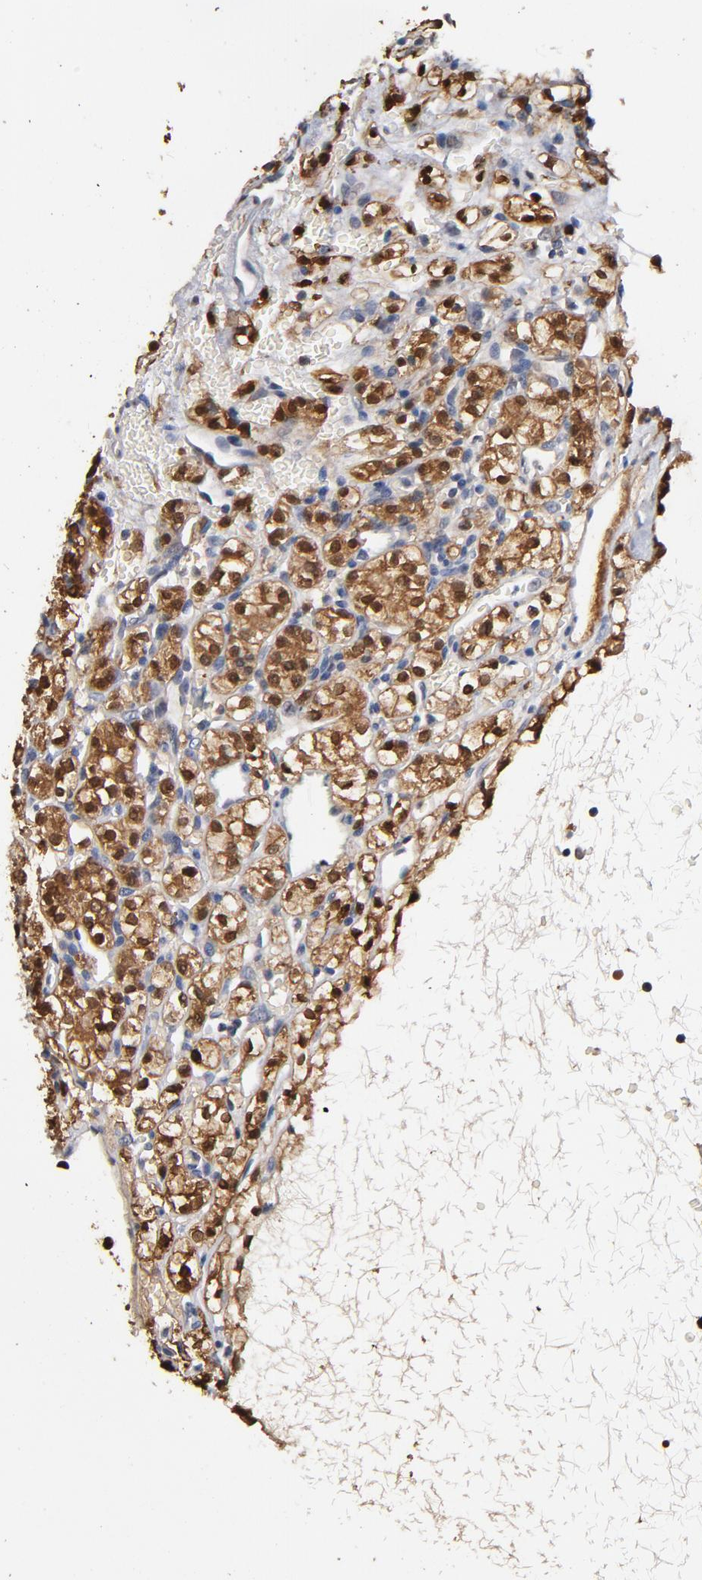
{"staining": {"intensity": "strong", "quantity": ">75%", "location": "cytoplasmic/membranous,nuclear"}, "tissue": "renal cancer", "cell_type": "Tumor cells", "image_type": "cancer", "snomed": [{"axis": "morphology", "description": "Adenocarcinoma, NOS"}, {"axis": "topography", "description": "Kidney"}], "caption": "Tumor cells display strong cytoplasmic/membranous and nuclear expression in approximately >75% of cells in renal cancer.", "gene": "MIF", "patient": {"sex": "female", "age": 60}}